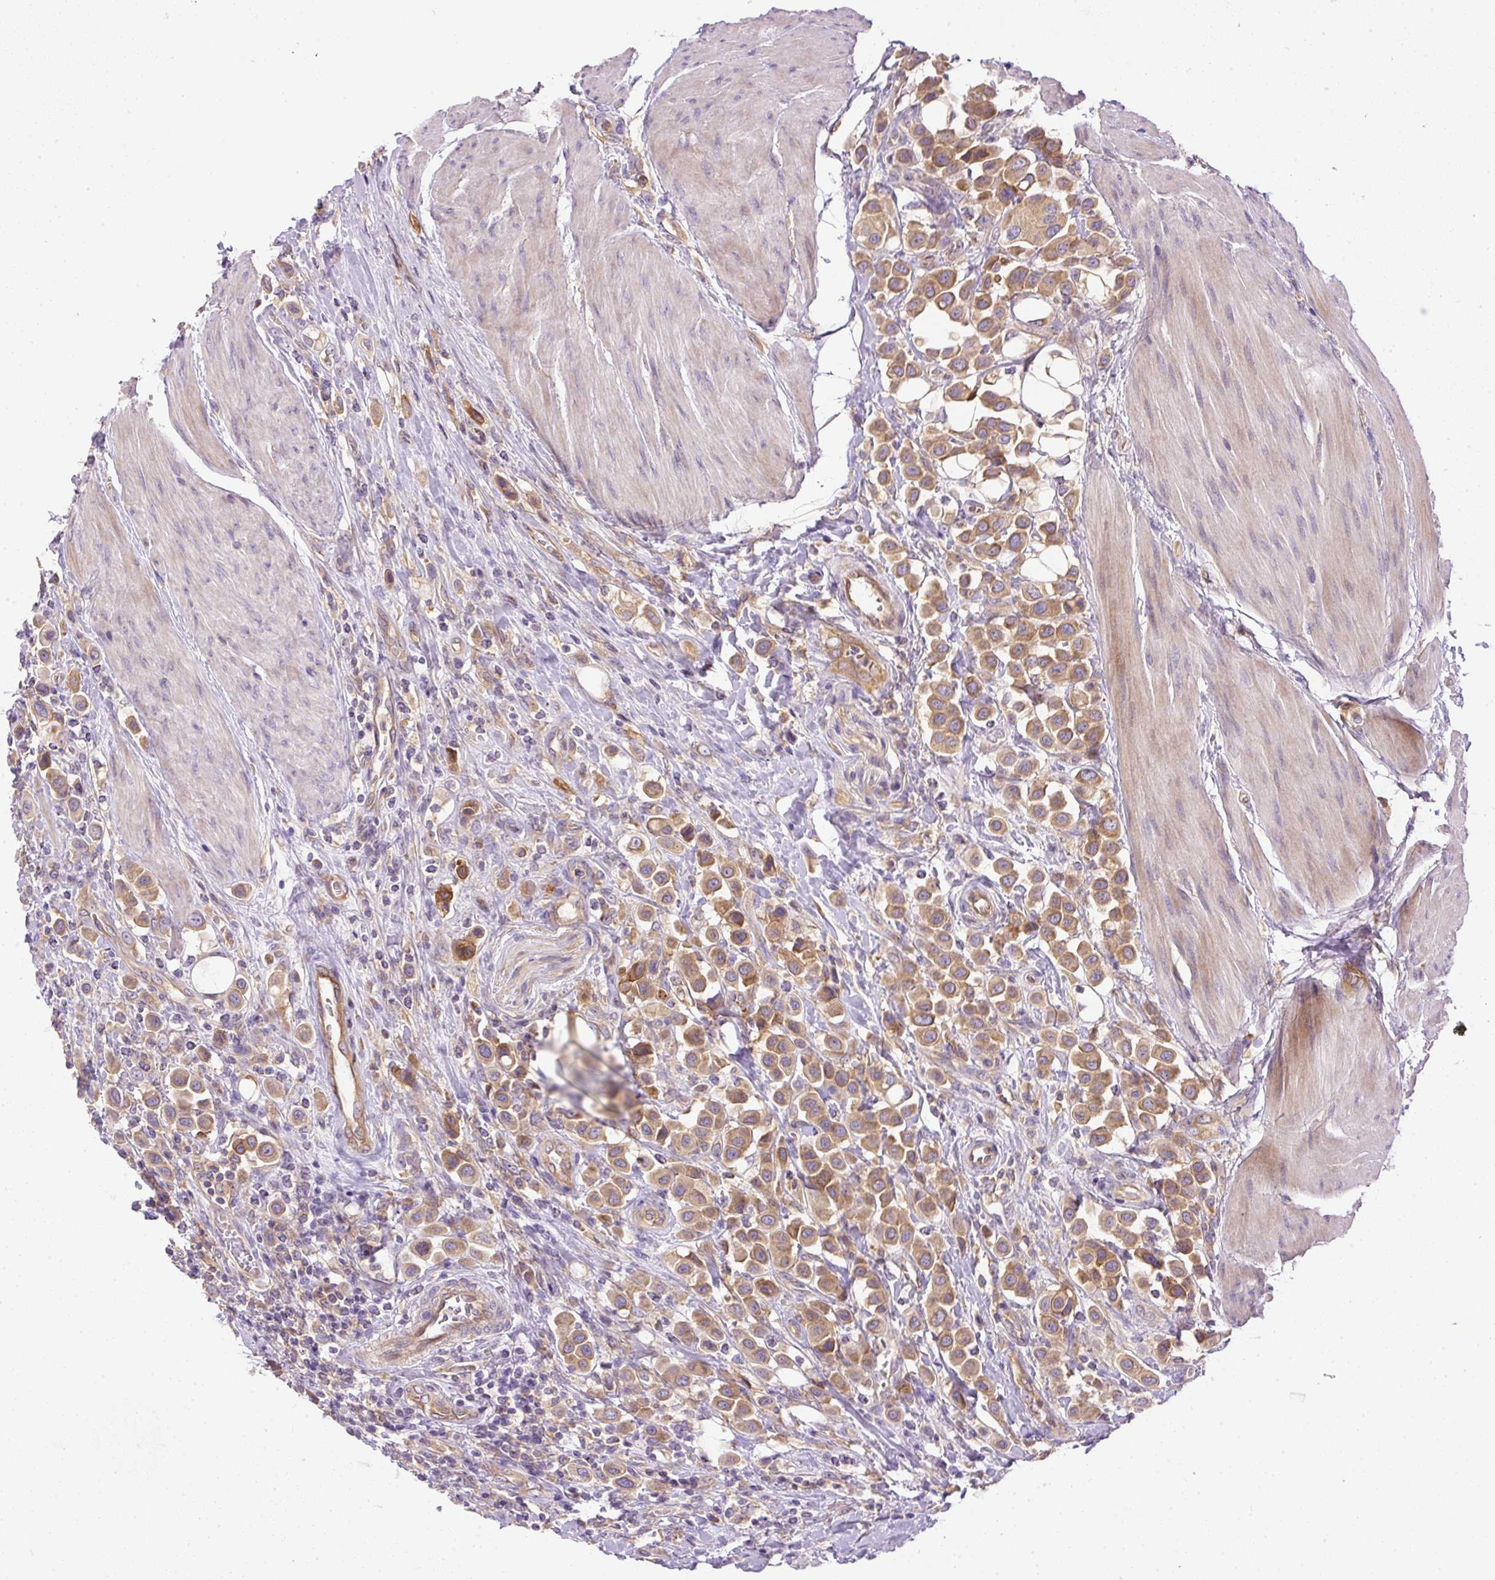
{"staining": {"intensity": "moderate", "quantity": ">75%", "location": "cytoplasmic/membranous"}, "tissue": "urothelial cancer", "cell_type": "Tumor cells", "image_type": "cancer", "snomed": [{"axis": "morphology", "description": "Urothelial carcinoma, High grade"}, {"axis": "topography", "description": "Urinary bladder"}], "caption": "IHC micrograph of human high-grade urothelial carcinoma stained for a protein (brown), which demonstrates medium levels of moderate cytoplasmic/membranous expression in about >75% of tumor cells.", "gene": "DAPK1", "patient": {"sex": "male", "age": 50}}